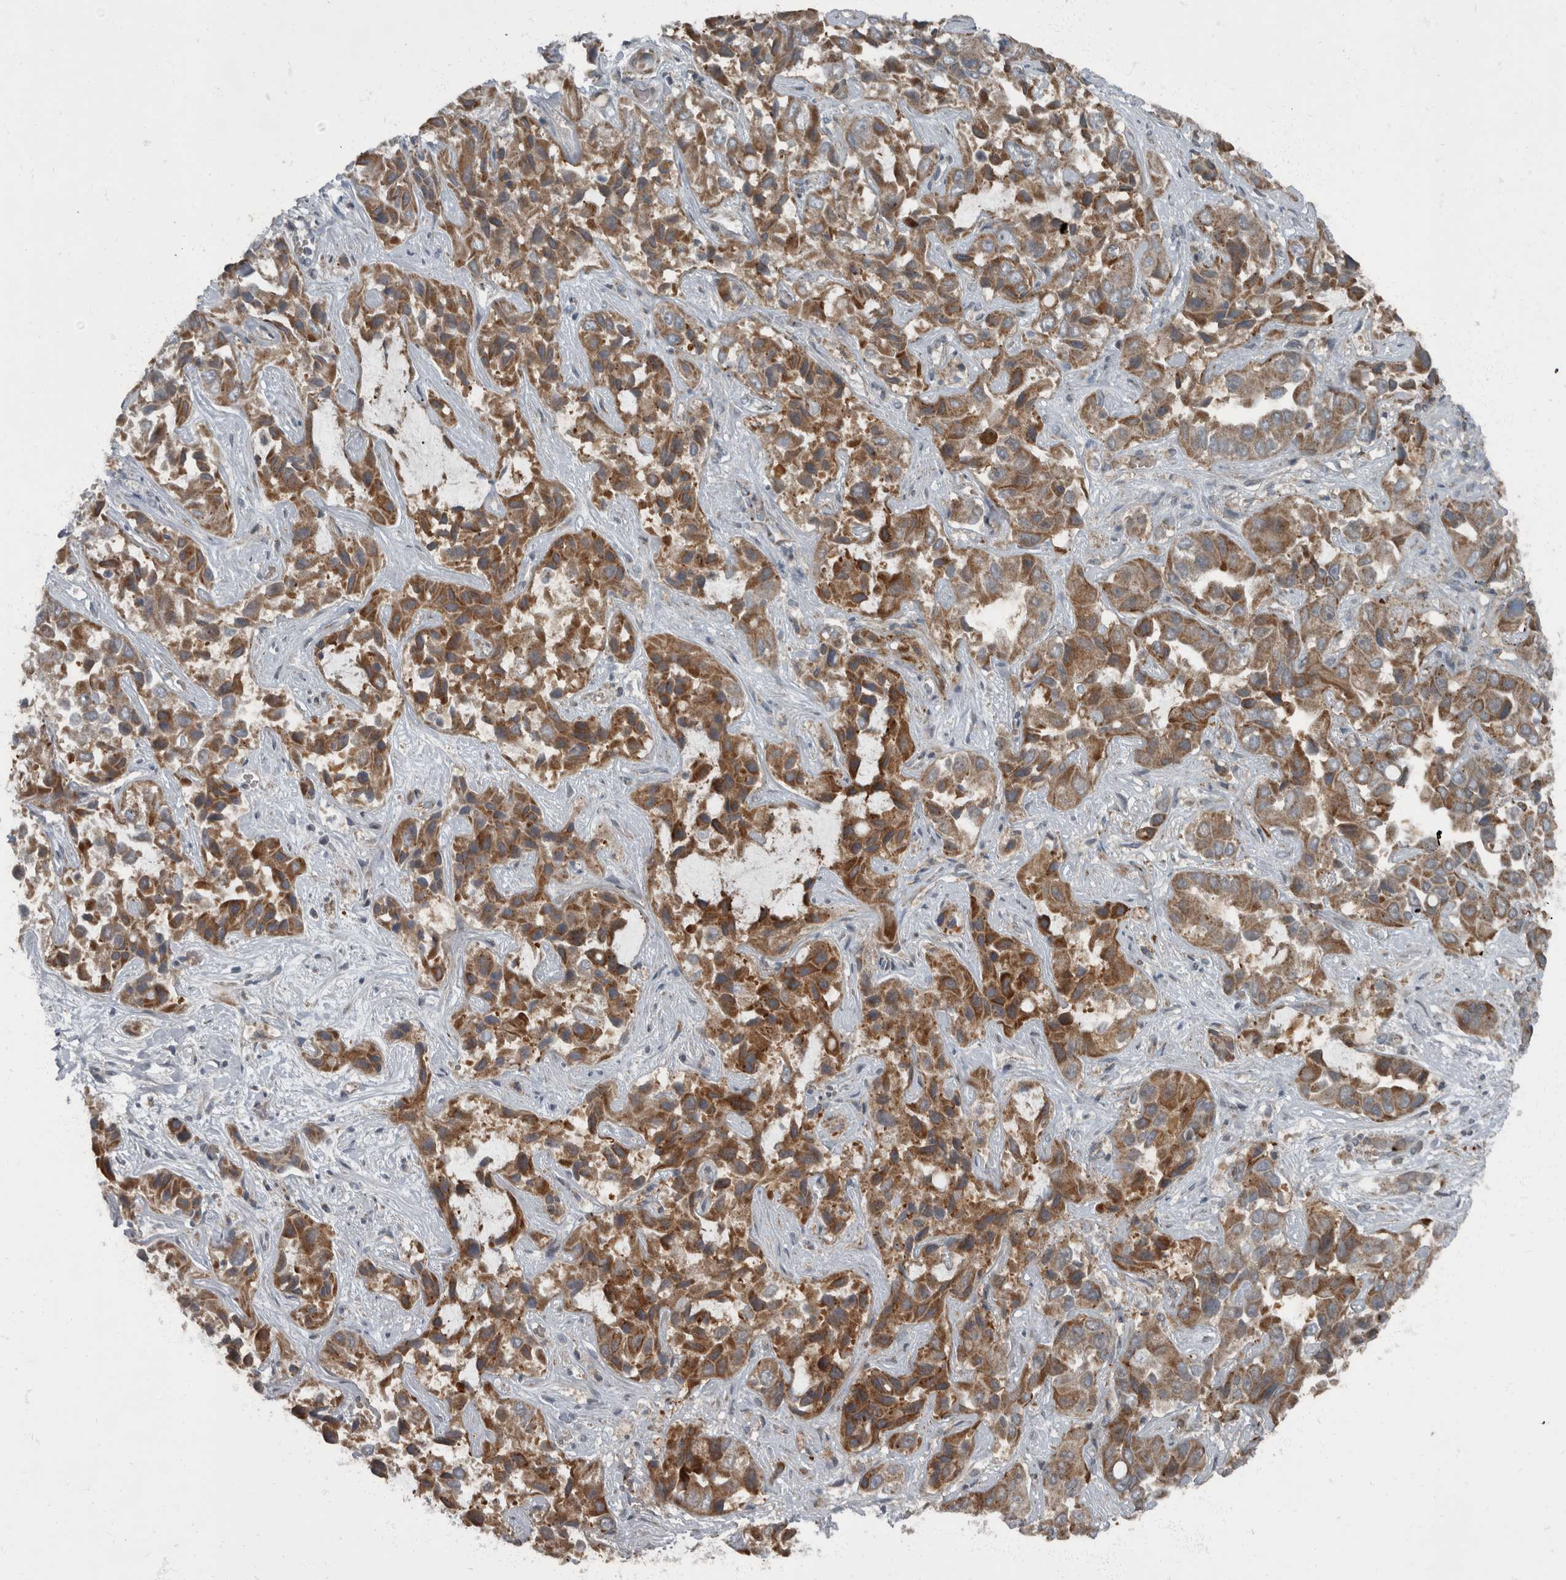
{"staining": {"intensity": "strong", "quantity": ">75%", "location": "cytoplasmic/membranous"}, "tissue": "liver cancer", "cell_type": "Tumor cells", "image_type": "cancer", "snomed": [{"axis": "morphology", "description": "Cholangiocarcinoma"}, {"axis": "topography", "description": "Liver"}], "caption": "Immunohistochemistry (DAB) staining of human liver cancer (cholangiocarcinoma) displays strong cytoplasmic/membranous protein positivity in approximately >75% of tumor cells. The staining was performed using DAB (3,3'-diaminobenzidine), with brown indicating positive protein expression. Nuclei are stained blue with hematoxylin.", "gene": "RABGGTB", "patient": {"sex": "female", "age": 52}}